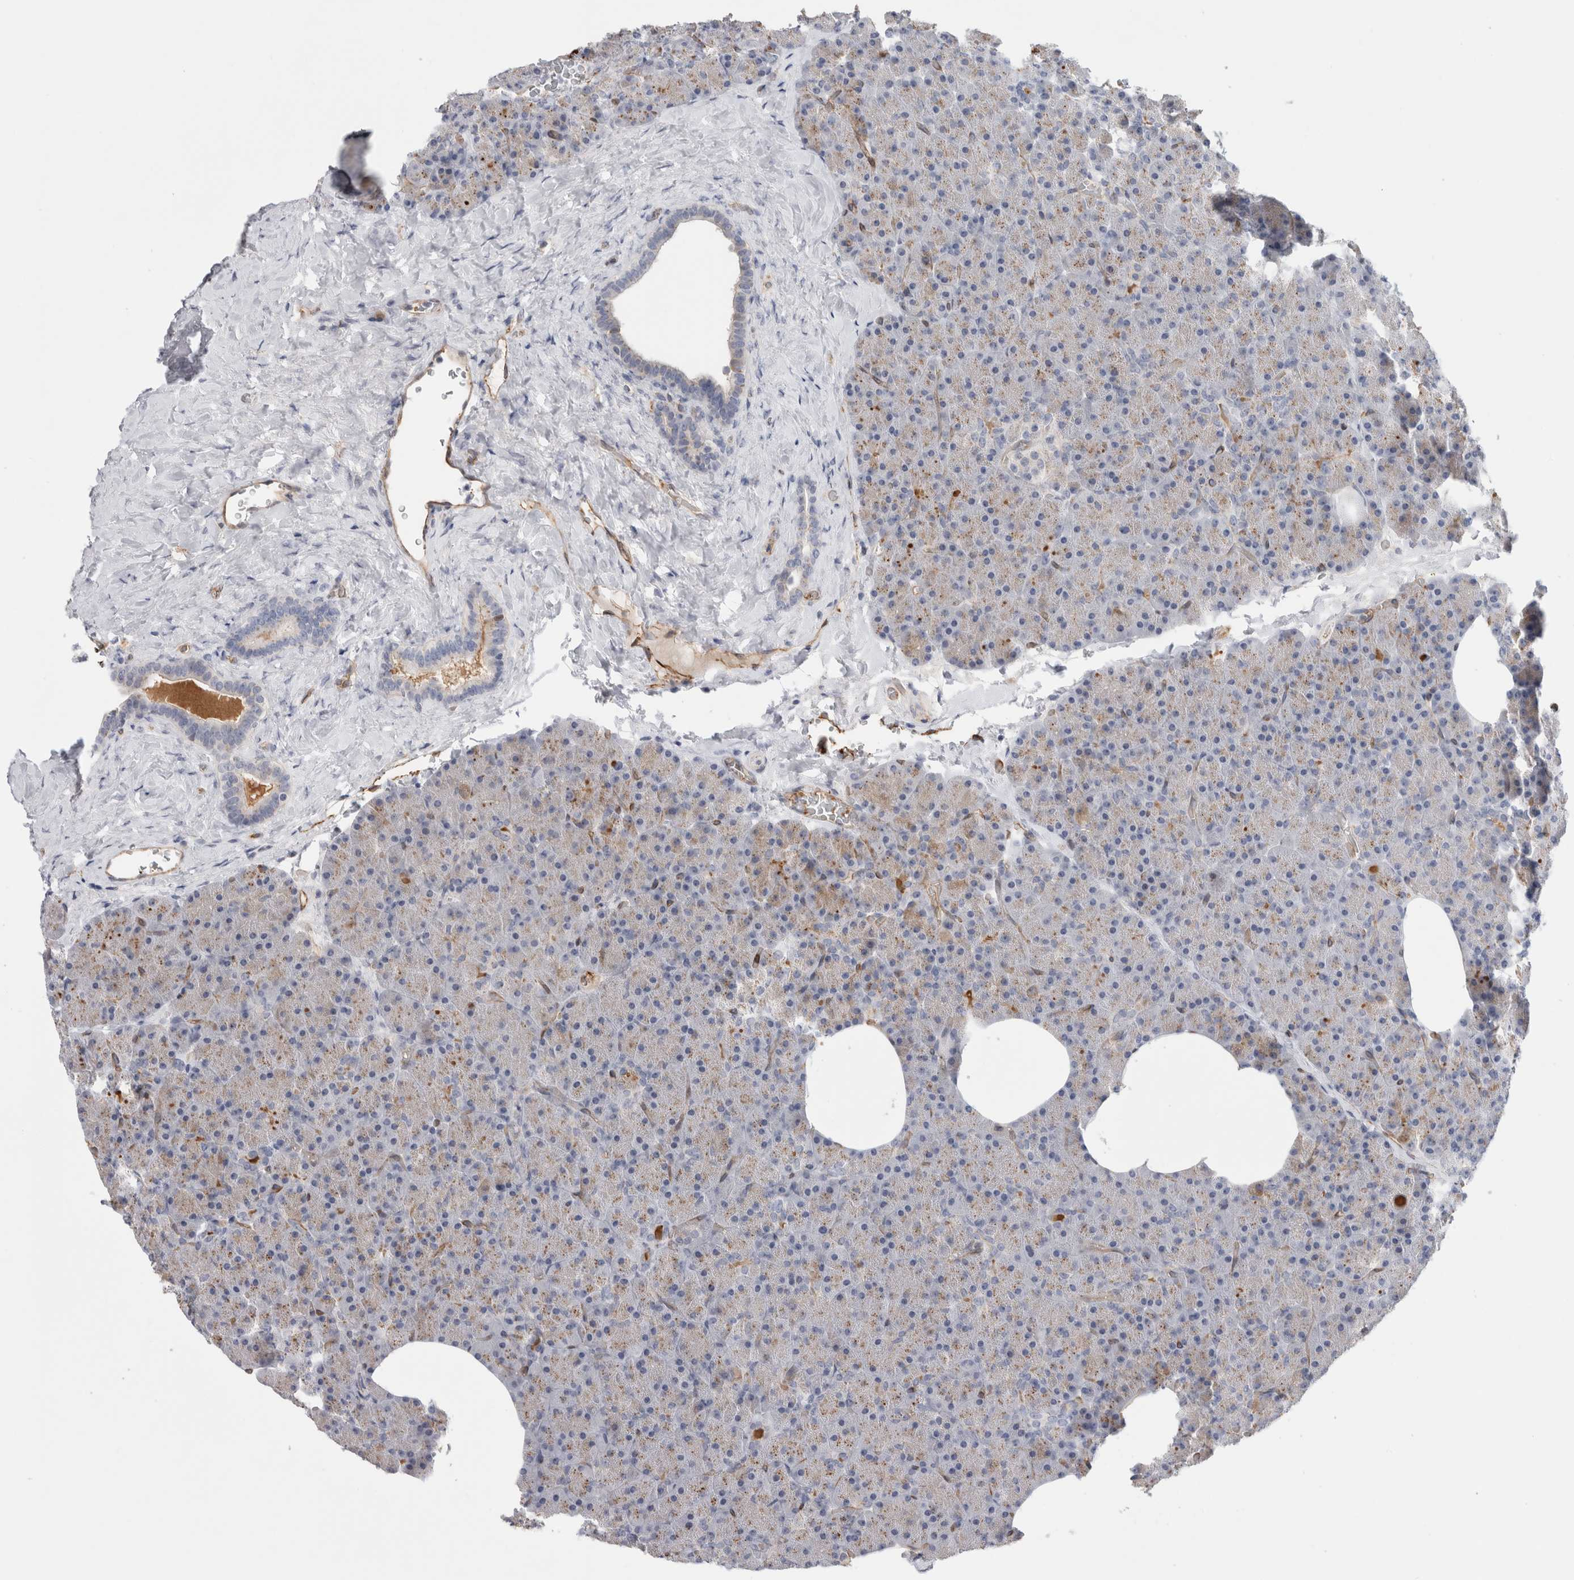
{"staining": {"intensity": "moderate", "quantity": "25%-75%", "location": "cytoplasmic/membranous"}, "tissue": "pancreas", "cell_type": "Exocrine glandular cells", "image_type": "normal", "snomed": [{"axis": "morphology", "description": "Normal tissue, NOS"}, {"axis": "morphology", "description": "Carcinoid, malignant, NOS"}, {"axis": "topography", "description": "Pancreas"}], "caption": "DAB (3,3'-diaminobenzidine) immunohistochemical staining of benign human pancreas exhibits moderate cytoplasmic/membranous protein positivity in about 25%-75% of exocrine glandular cells.", "gene": "ANKMY1", "patient": {"sex": "female", "age": 35}}